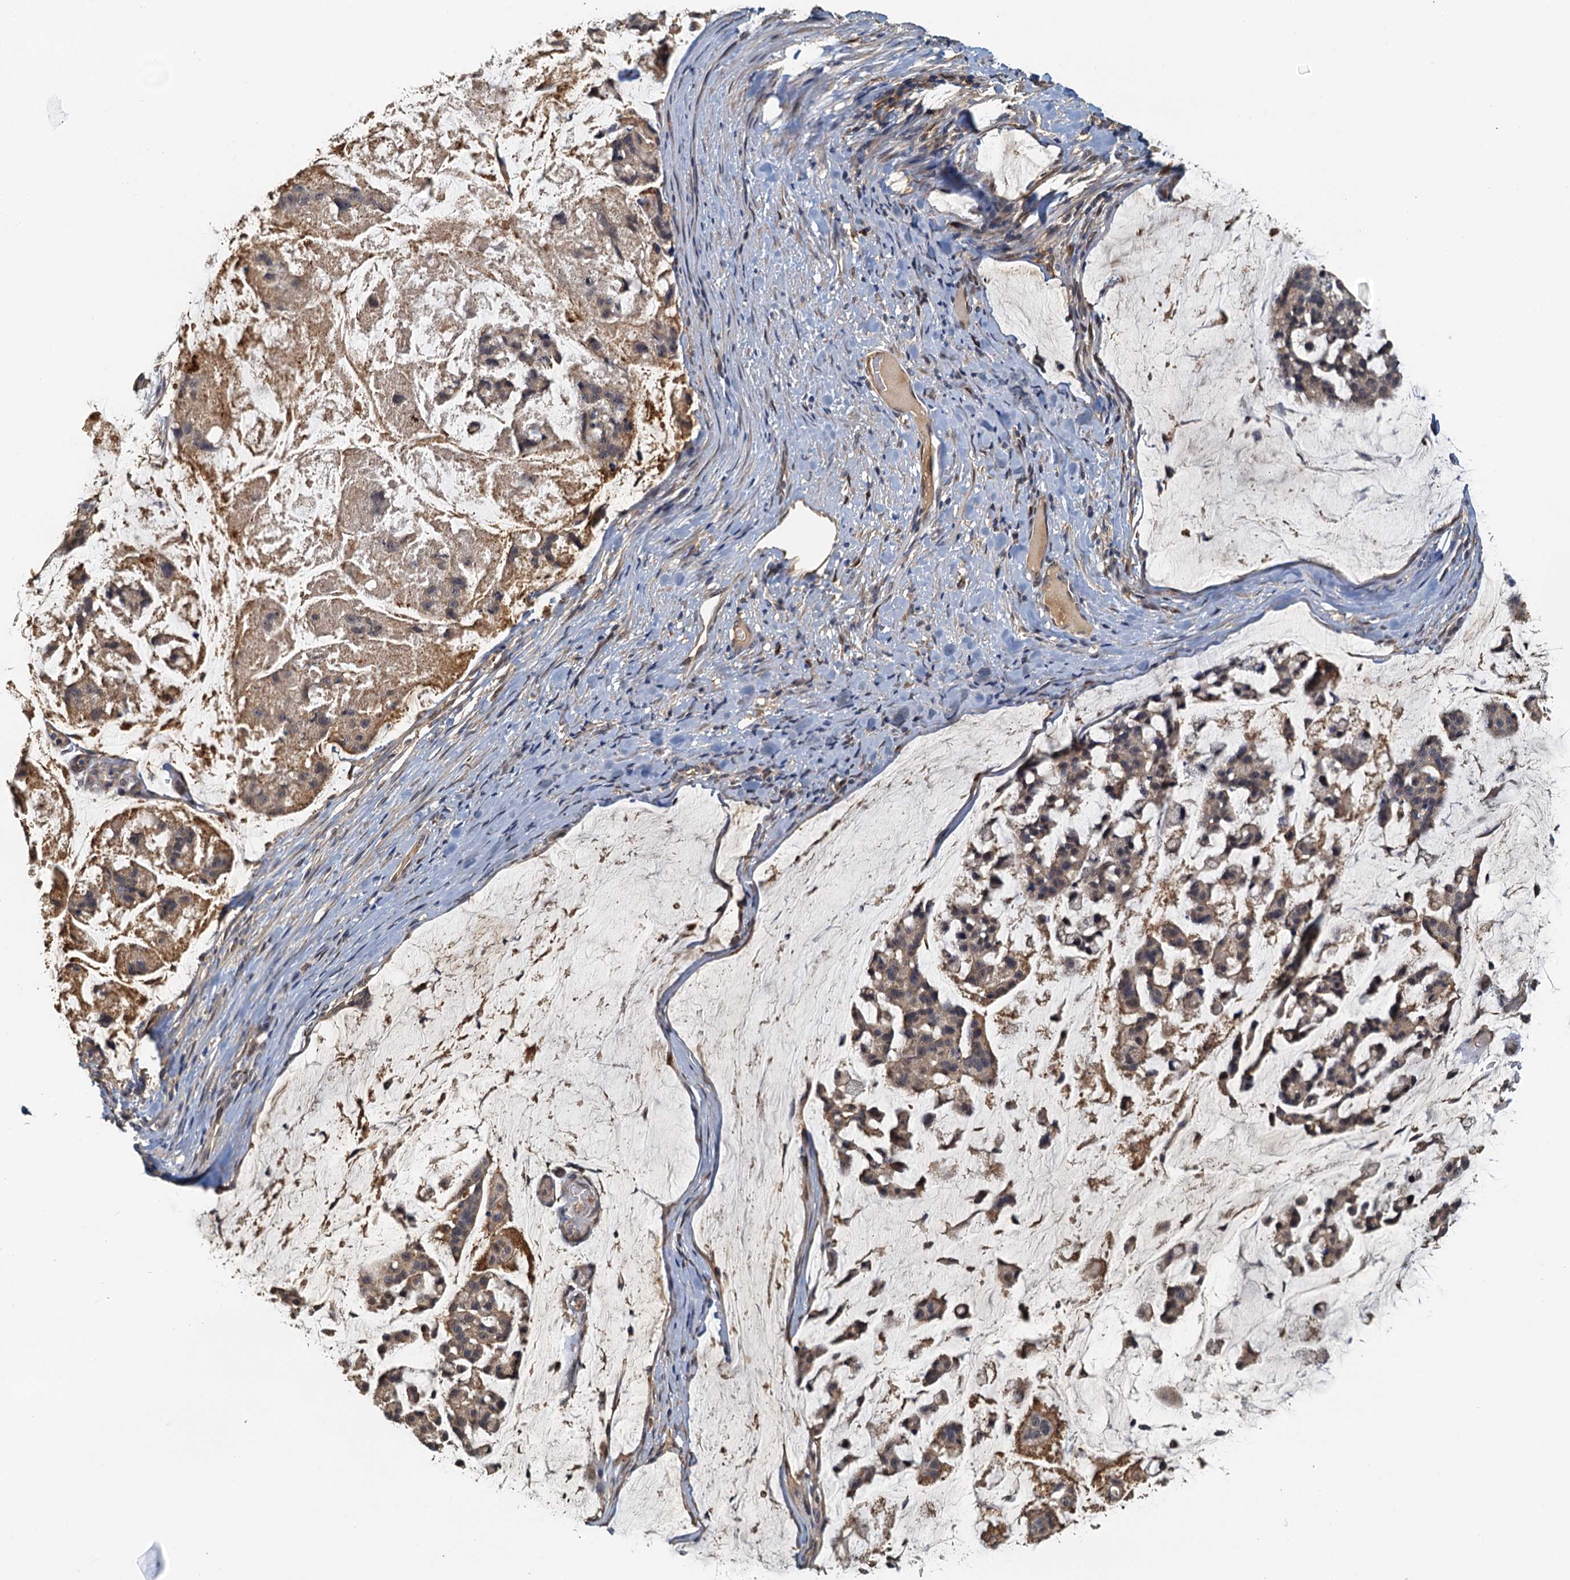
{"staining": {"intensity": "moderate", "quantity": ">75%", "location": "cytoplasmic/membranous"}, "tissue": "stomach cancer", "cell_type": "Tumor cells", "image_type": "cancer", "snomed": [{"axis": "morphology", "description": "Adenocarcinoma, NOS"}, {"axis": "topography", "description": "Stomach, lower"}], "caption": "The image demonstrates immunohistochemical staining of adenocarcinoma (stomach). There is moderate cytoplasmic/membranous positivity is appreciated in approximately >75% of tumor cells.", "gene": "UBL7", "patient": {"sex": "male", "age": 67}}